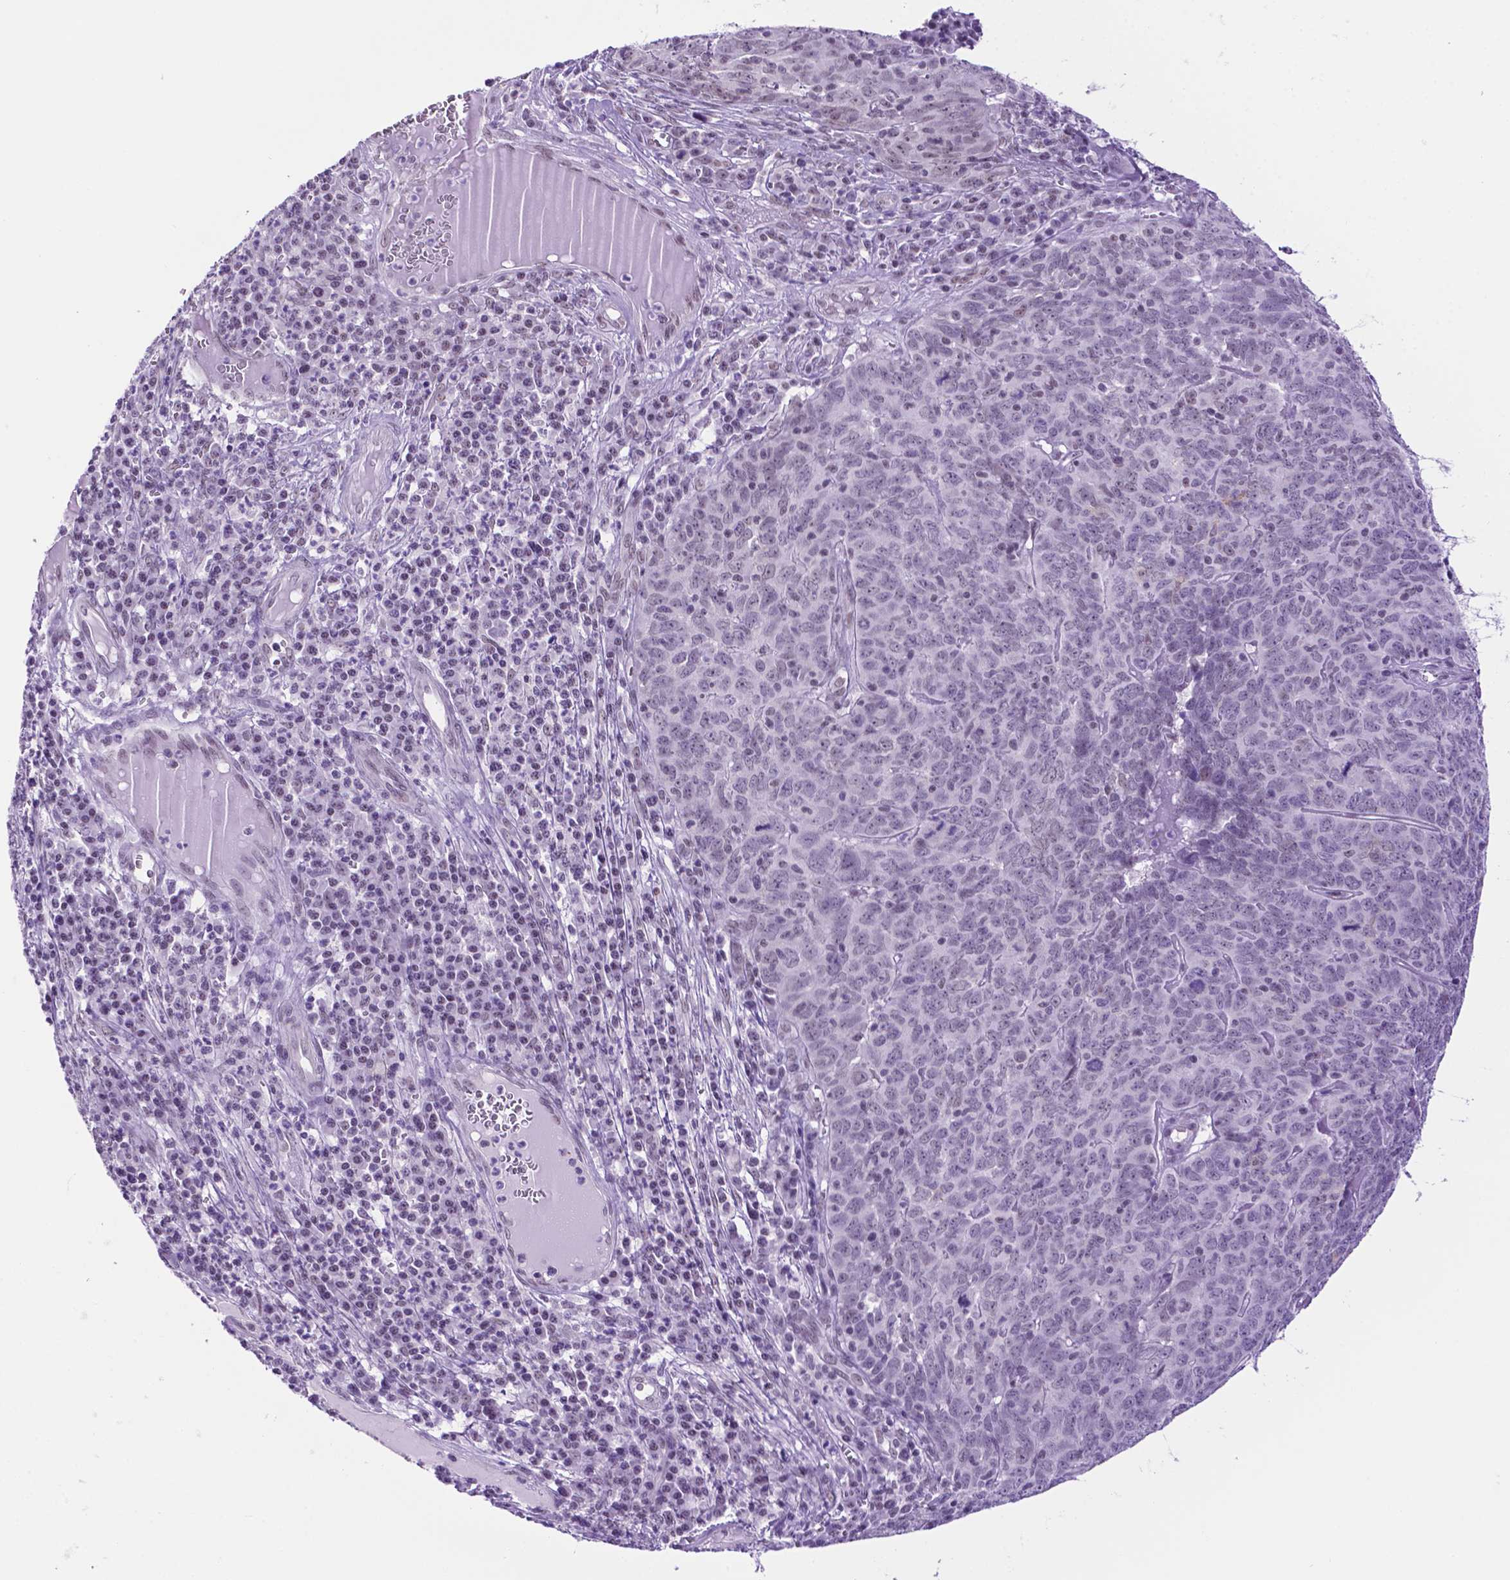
{"staining": {"intensity": "negative", "quantity": "none", "location": "none"}, "tissue": "skin cancer", "cell_type": "Tumor cells", "image_type": "cancer", "snomed": [{"axis": "morphology", "description": "Squamous cell carcinoma, NOS"}, {"axis": "topography", "description": "Skin"}, {"axis": "topography", "description": "Anal"}], "caption": "Human skin squamous cell carcinoma stained for a protein using immunohistochemistry (IHC) displays no staining in tumor cells.", "gene": "TACSTD2", "patient": {"sex": "female", "age": 51}}